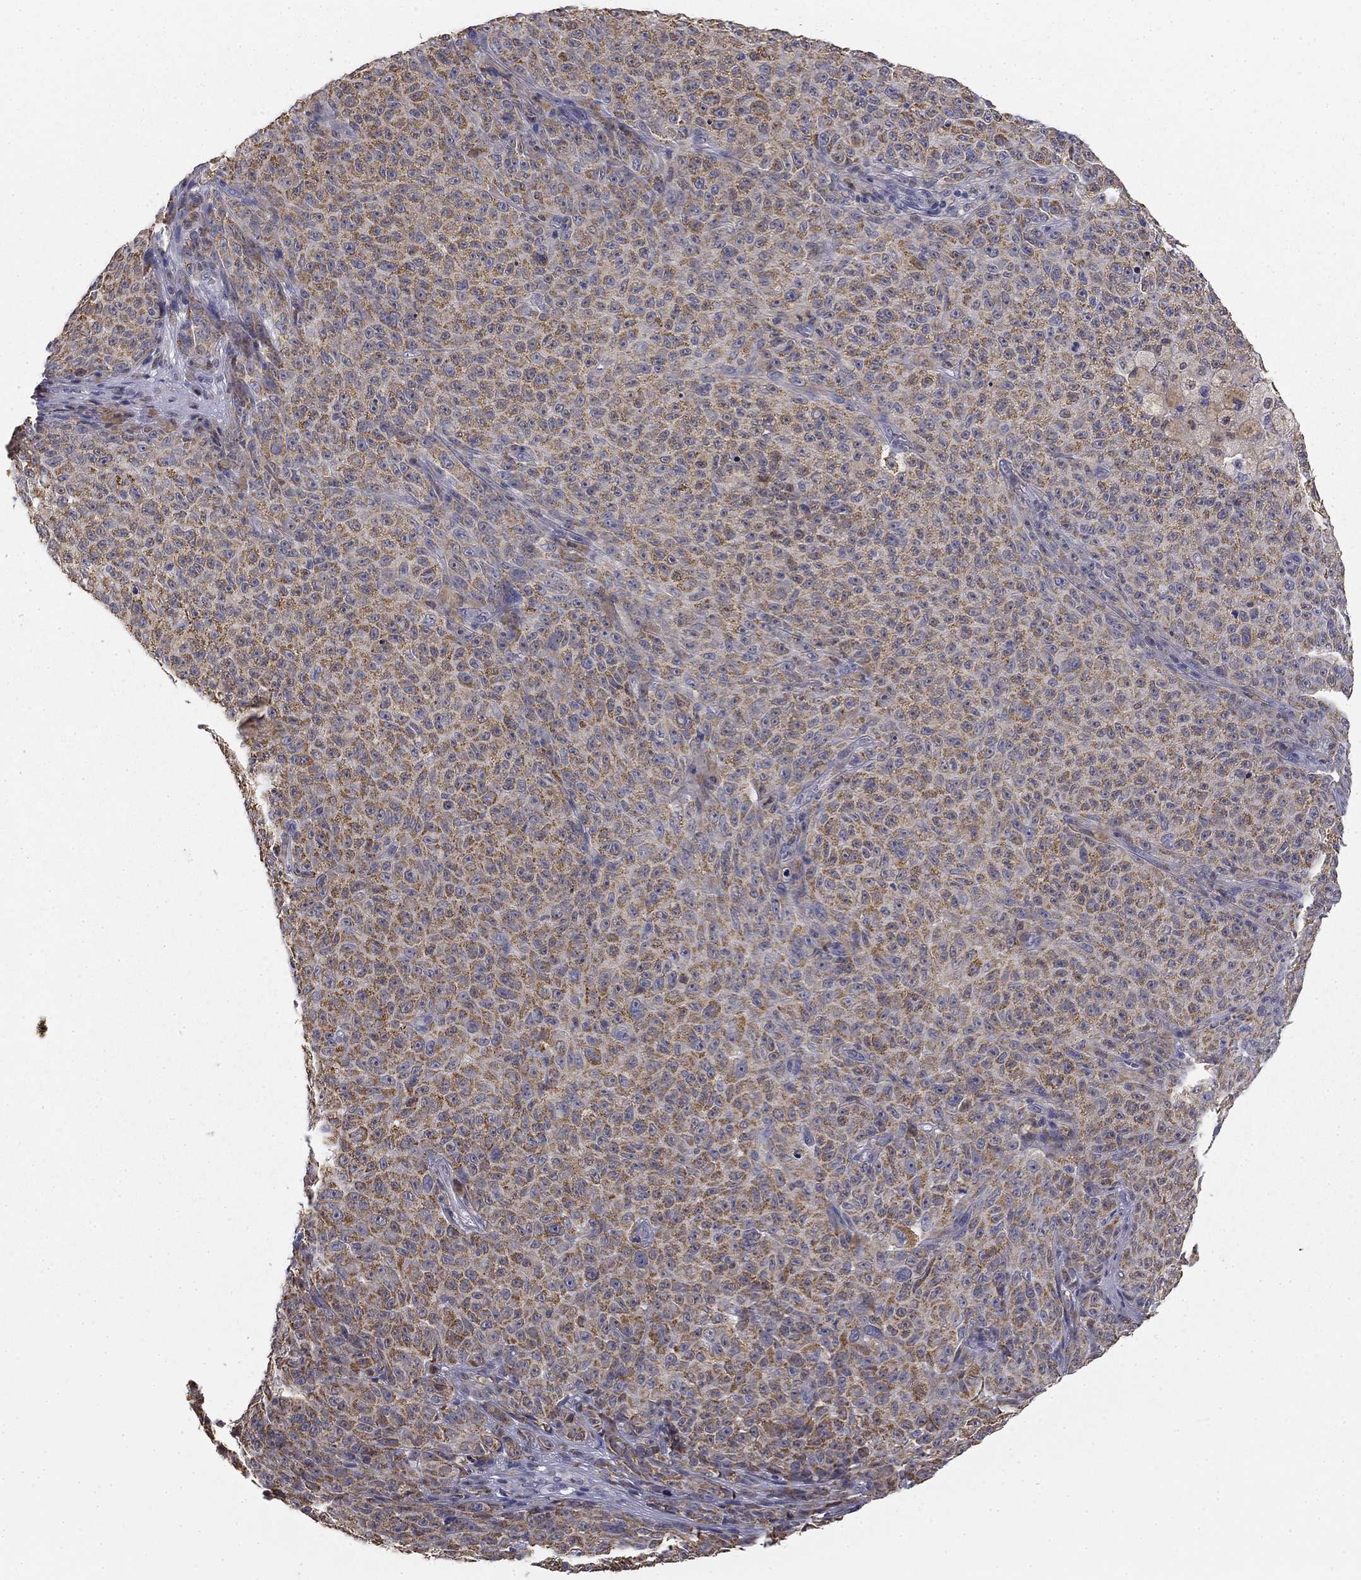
{"staining": {"intensity": "moderate", "quantity": "25%-75%", "location": "cytoplasmic/membranous"}, "tissue": "melanoma", "cell_type": "Tumor cells", "image_type": "cancer", "snomed": [{"axis": "morphology", "description": "Malignant melanoma, NOS"}, {"axis": "topography", "description": "Skin"}], "caption": "Melanoma stained with a brown dye reveals moderate cytoplasmic/membranous positive staining in approximately 25%-75% of tumor cells.", "gene": "SLC2A9", "patient": {"sex": "female", "age": 82}}